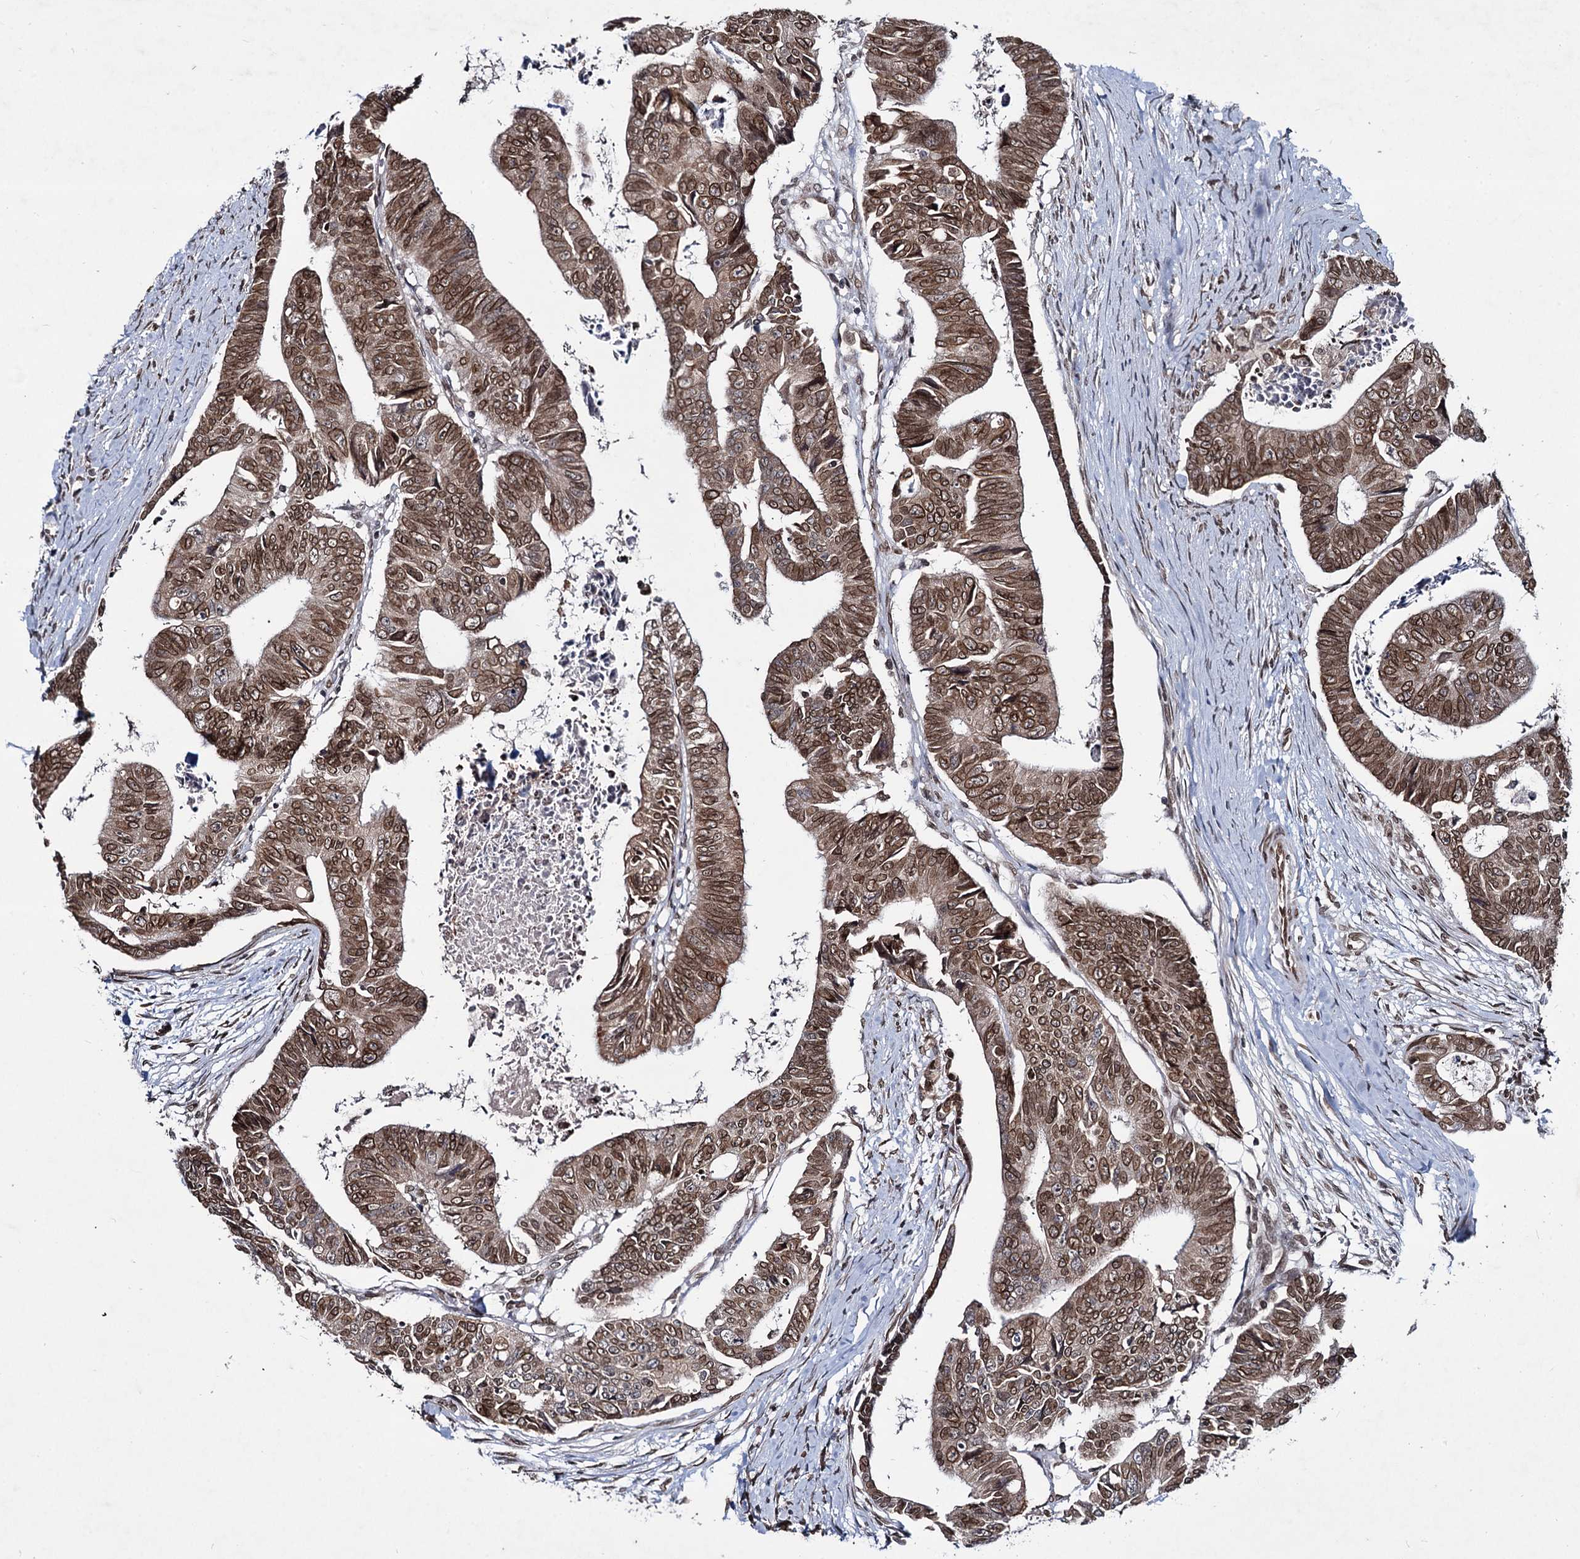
{"staining": {"intensity": "moderate", "quantity": ">75%", "location": "cytoplasmic/membranous,nuclear"}, "tissue": "colorectal cancer", "cell_type": "Tumor cells", "image_type": "cancer", "snomed": [{"axis": "morphology", "description": "Adenocarcinoma, NOS"}, {"axis": "topography", "description": "Rectum"}], "caption": "DAB (3,3'-diaminobenzidine) immunohistochemical staining of colorectal cancer (adenocarcinoma) exhibits moderate cytoplasmic/membranous and nuclear protein staining in about >75% of tumor cells.", "gene": "RNF6", "patient": {"sex": "female", "age": 65}}